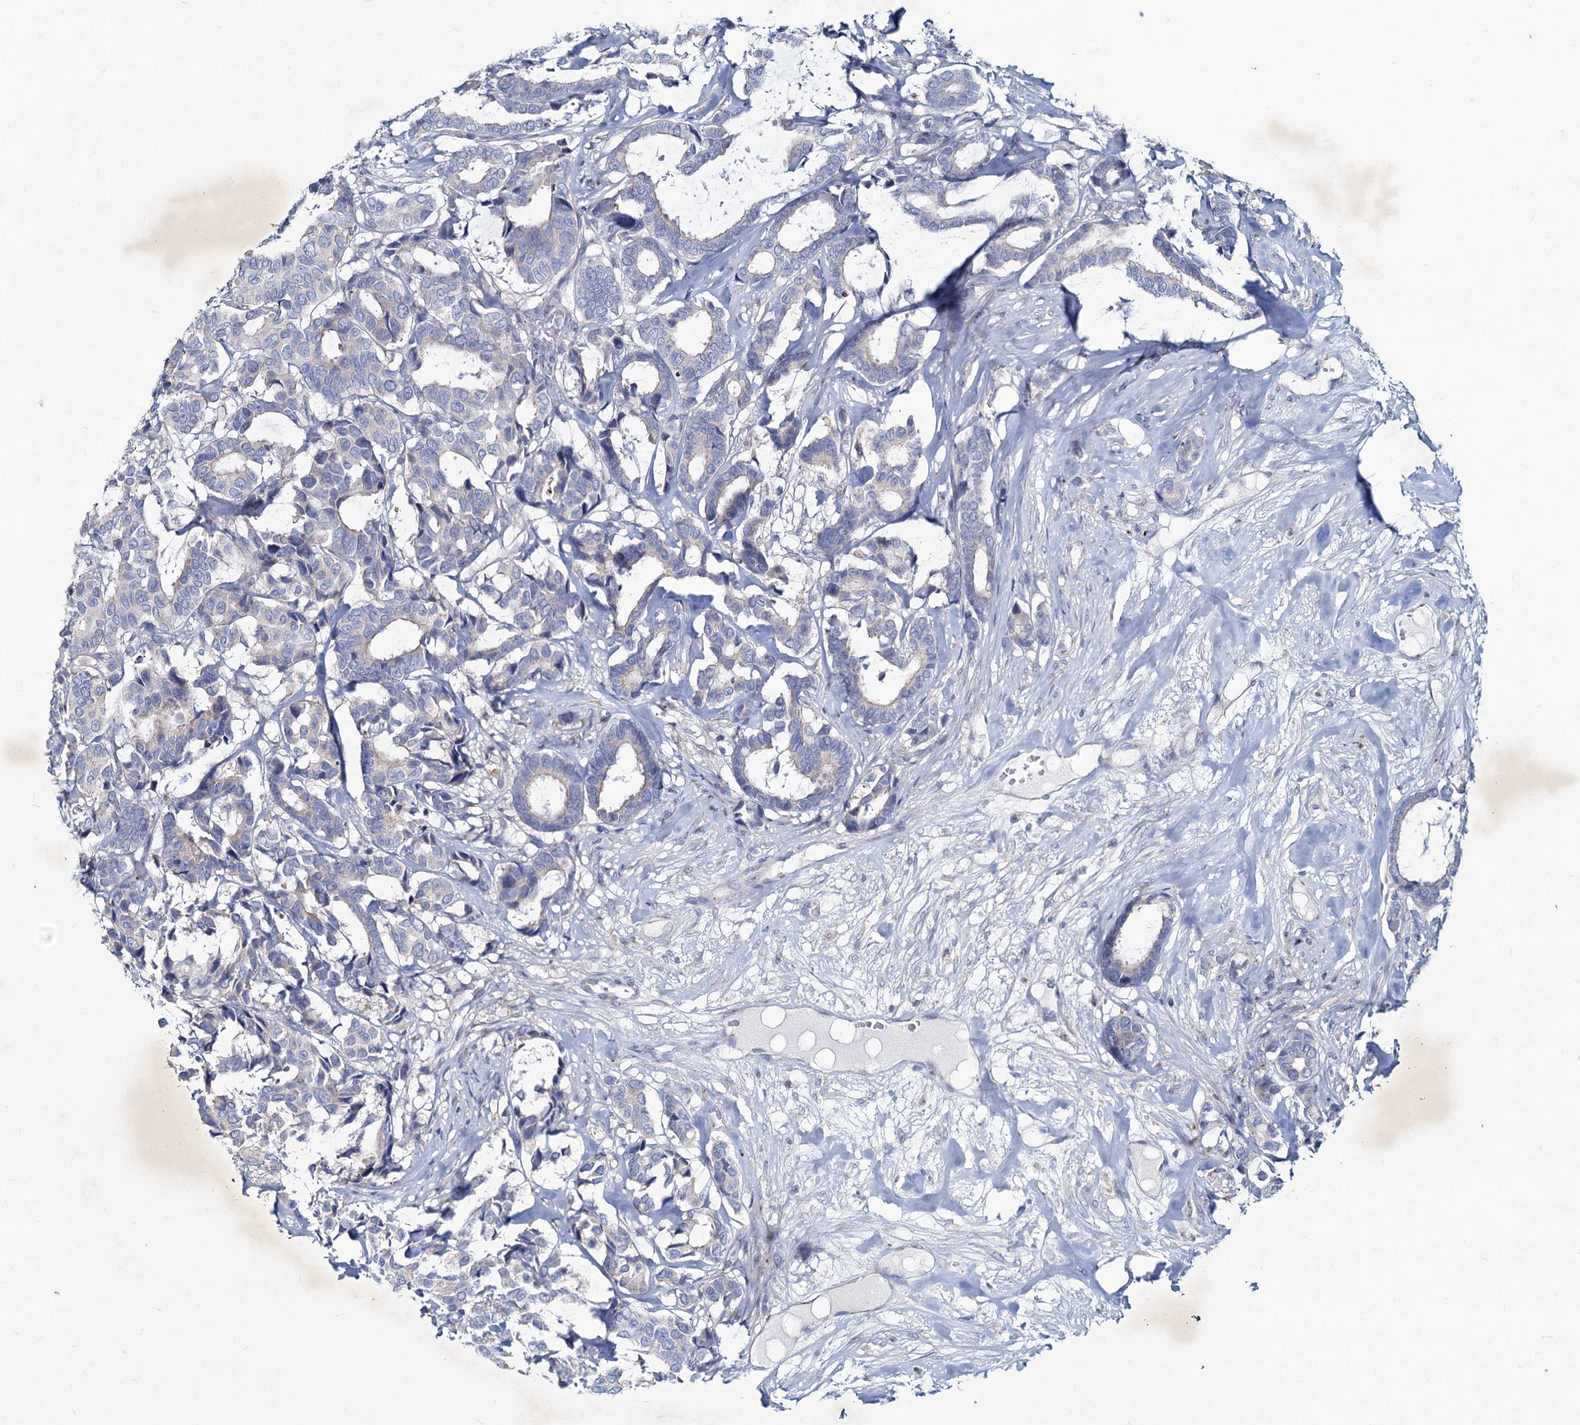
{"staining": {"intensity": "negative", "quantity": "none", "location": "none"}, "tissue": "breast cancer", "cell_type": "Tumor cells", "image_type": "cancer", "snomed": [{"axis": "morphology", "description": "Duct carcinoma"}, {"axis": "topography", "description": "Breast"}], "caption": "Tumor cells are negative for brown protein staining in breast cancer (intraductal carcinoma).", "gene": "AGBL4", "patient": {"sex": "female", "age": 87}}